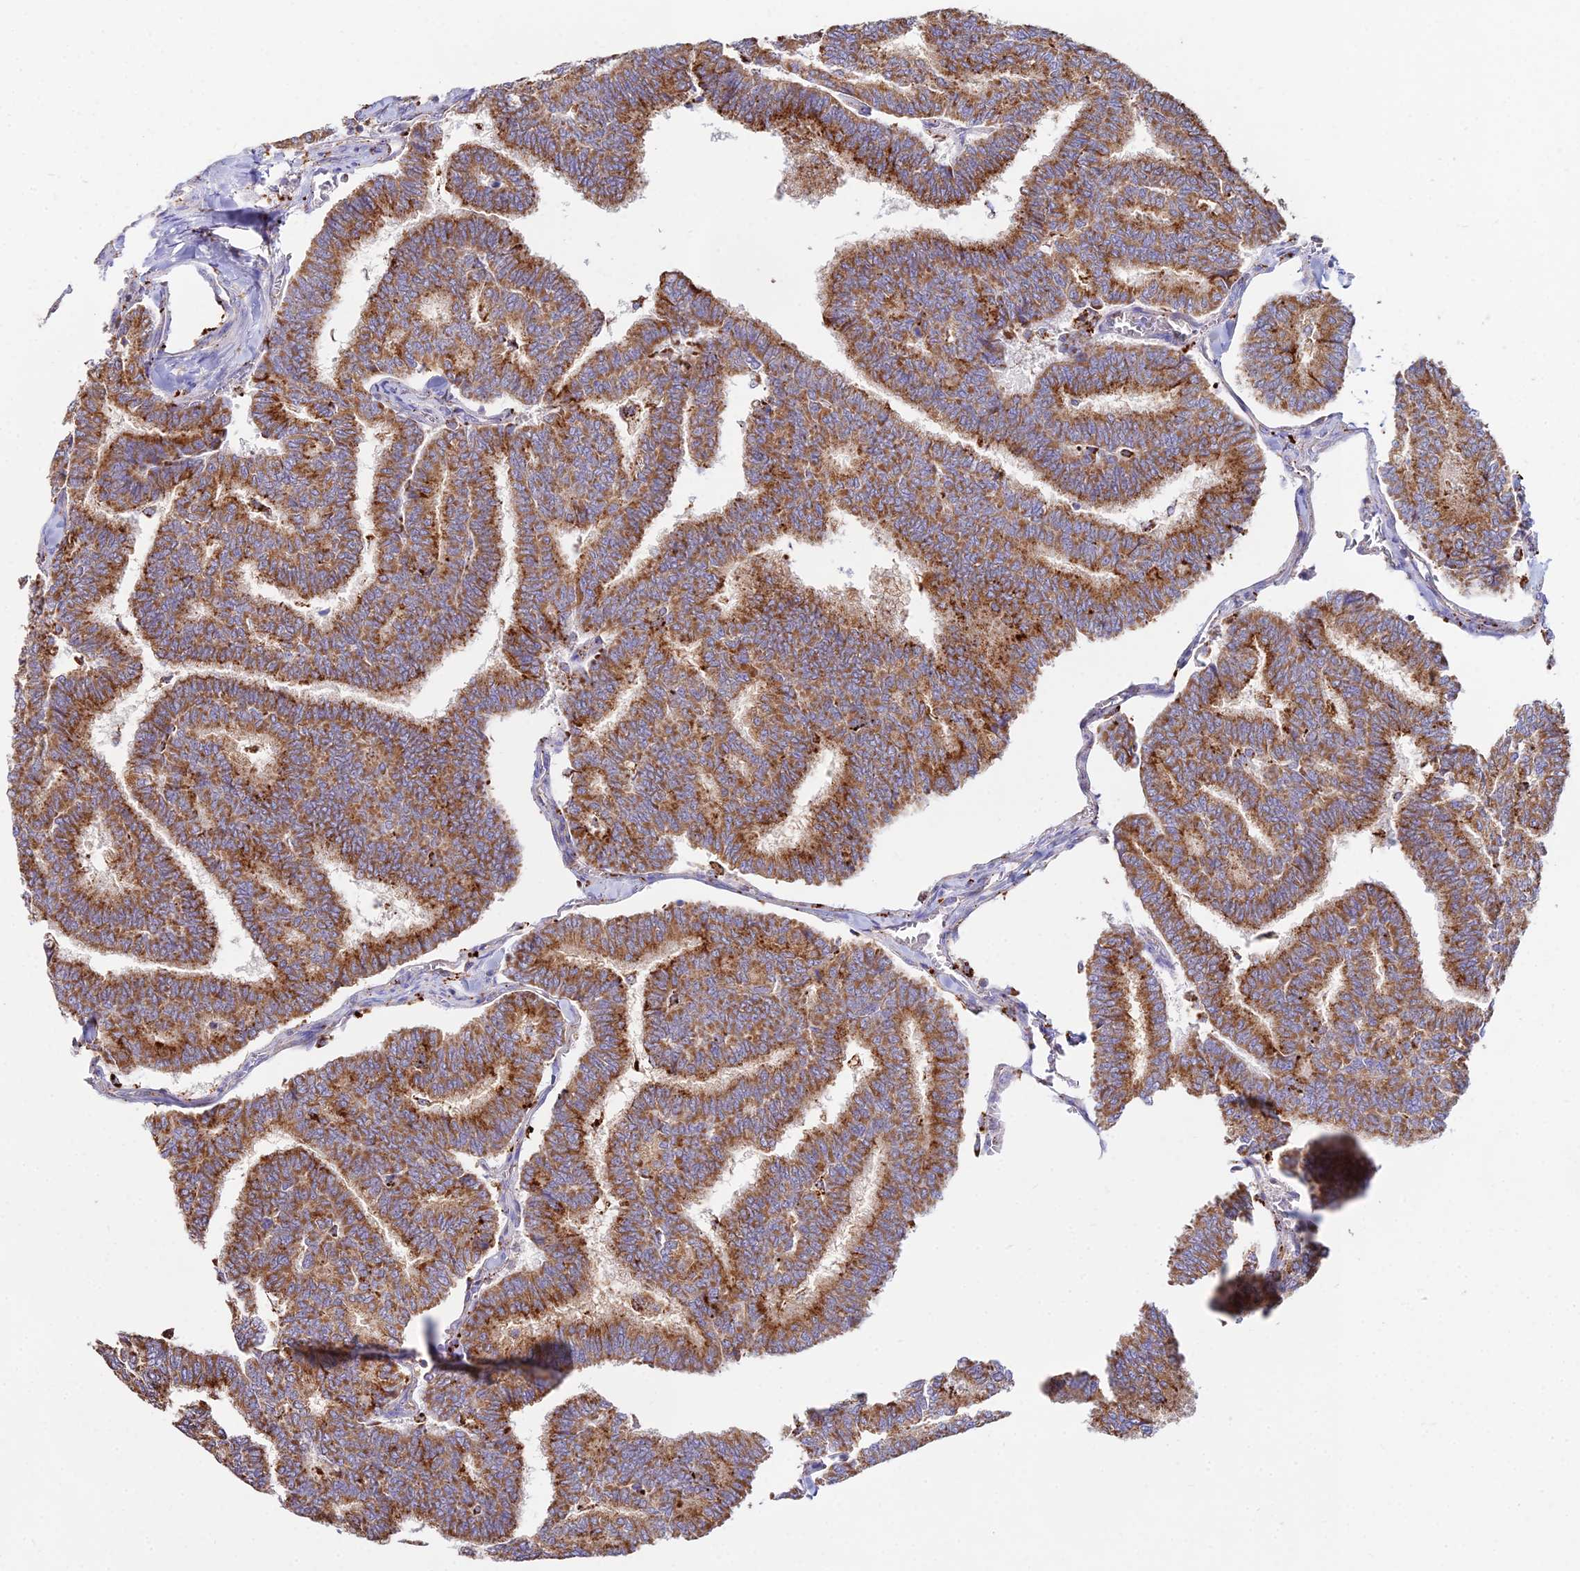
{"staining": {"intensity": "moderate", "quantity": ">75%", "location": "cytoplasmic/membranous"}, "tissue": "thyroid cancer", "cell_type": "Tumor cells", "image_type": "cancer", "snomed": [{"axis": "morphology", "description": "Papillary adenocarcinoma, NOS"}, {"axis": "topography", "description": "Thyroid gland"}], "caption": "Immunohistochemical staining of thyroid papillary adenocarcinoma reveals medium levels of moderate cytoplasmic/membranous staining in approximately >75% of tumor cells.", "gene": "PNLIPRP3", "patient": {"sex": "female", "age": 35}}